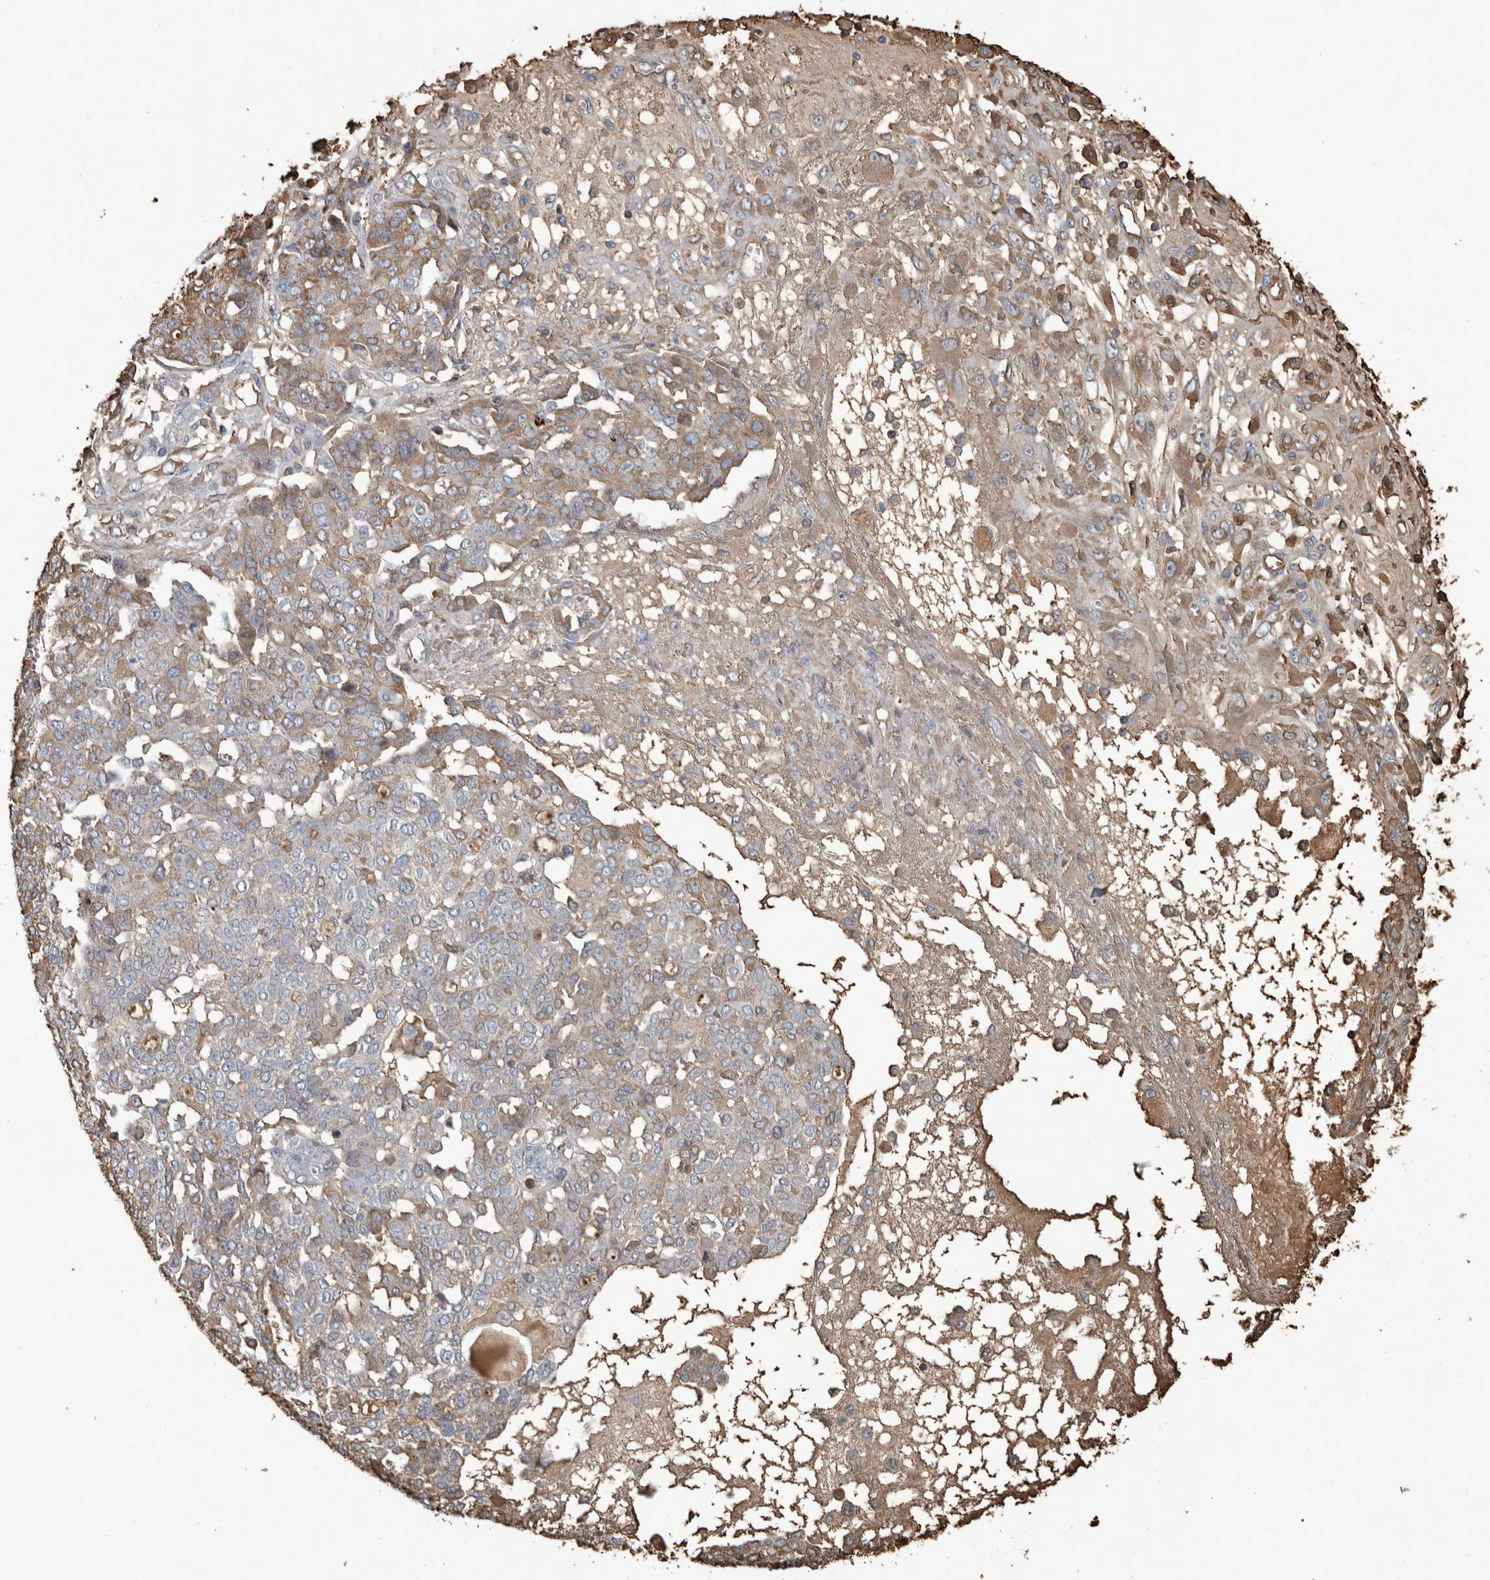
{"staining": {"intensity": "weak", "quantity": "25%-75%", "location": "cytoplasmic/membranous"}, "tissue": "ovarian cancer", "cell_type": "Tumor cells", "image_type": "cancer", "snomed": [{"axis": "morphology", "description": "Cystadenocarcinoma, serous, NOS"}, {"axis": "topography", "description": "Soft tissue"}, {"axis": "topography", "description": "Ovary"}], "caption": "About 25%-75% of tumor cells in human ovarian cancer show weak cytoplasmic/membranous protein staining as visualized by brown immunohistochemical staining.", "gene": "USP34", "patient": {"sex": "female", "age": 57}}